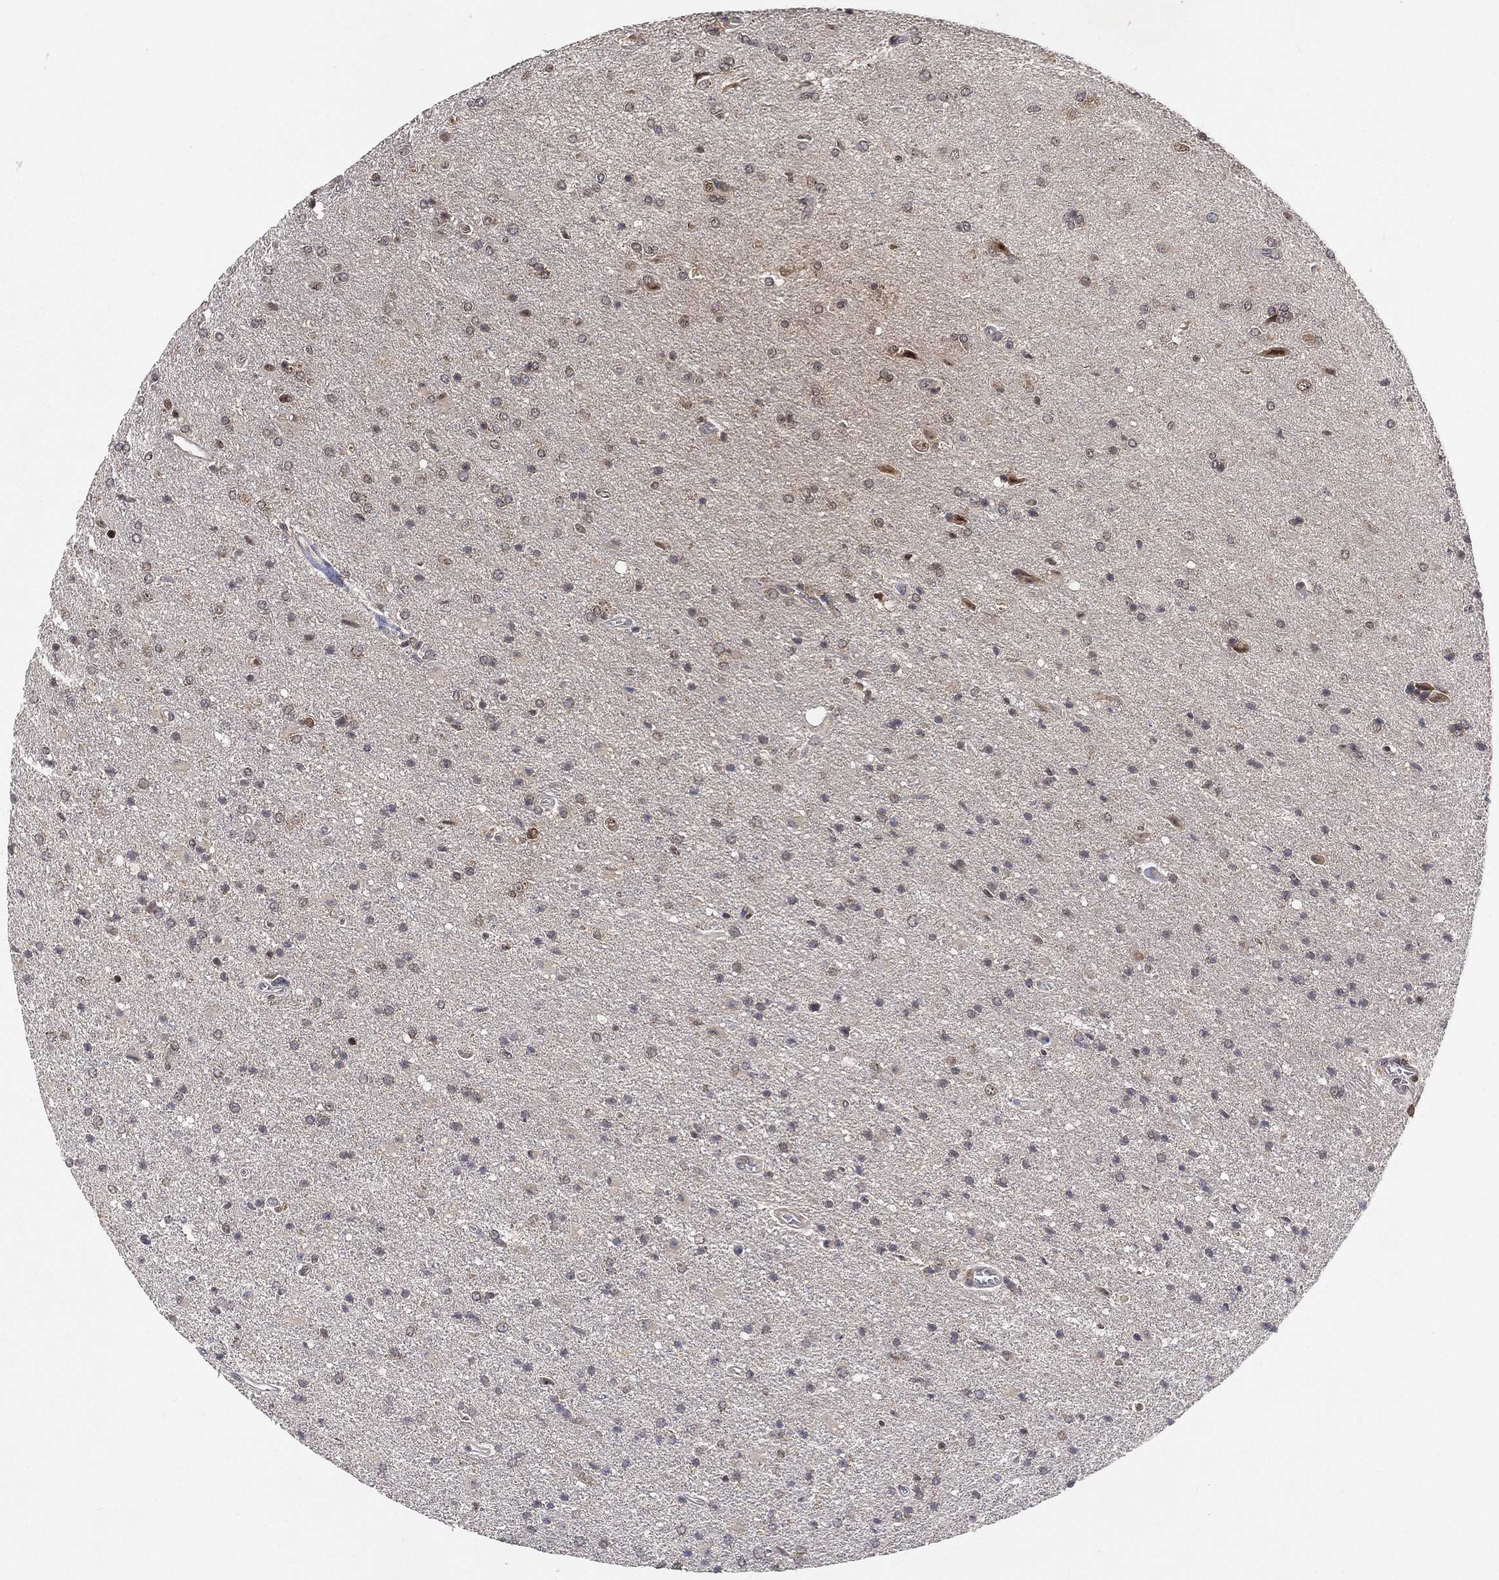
{"staining": {"intensity": "negative", "quantity": "none", "location": "none"}, "tissue": "glioma", "cell_type": "Tumor cells", "image_type": "cancer", "snomed": [{"axis": "morphology", "description": "Glioma, malignant, High grade"}, {"axis": "topography", "description": "Cerebral cortex"}], "caption": "Immunohistochemical staining of glioma shows no significant expression in tumor cells.", "gene": "WDR26", "patient": {"sex": "male", "age": 70}}